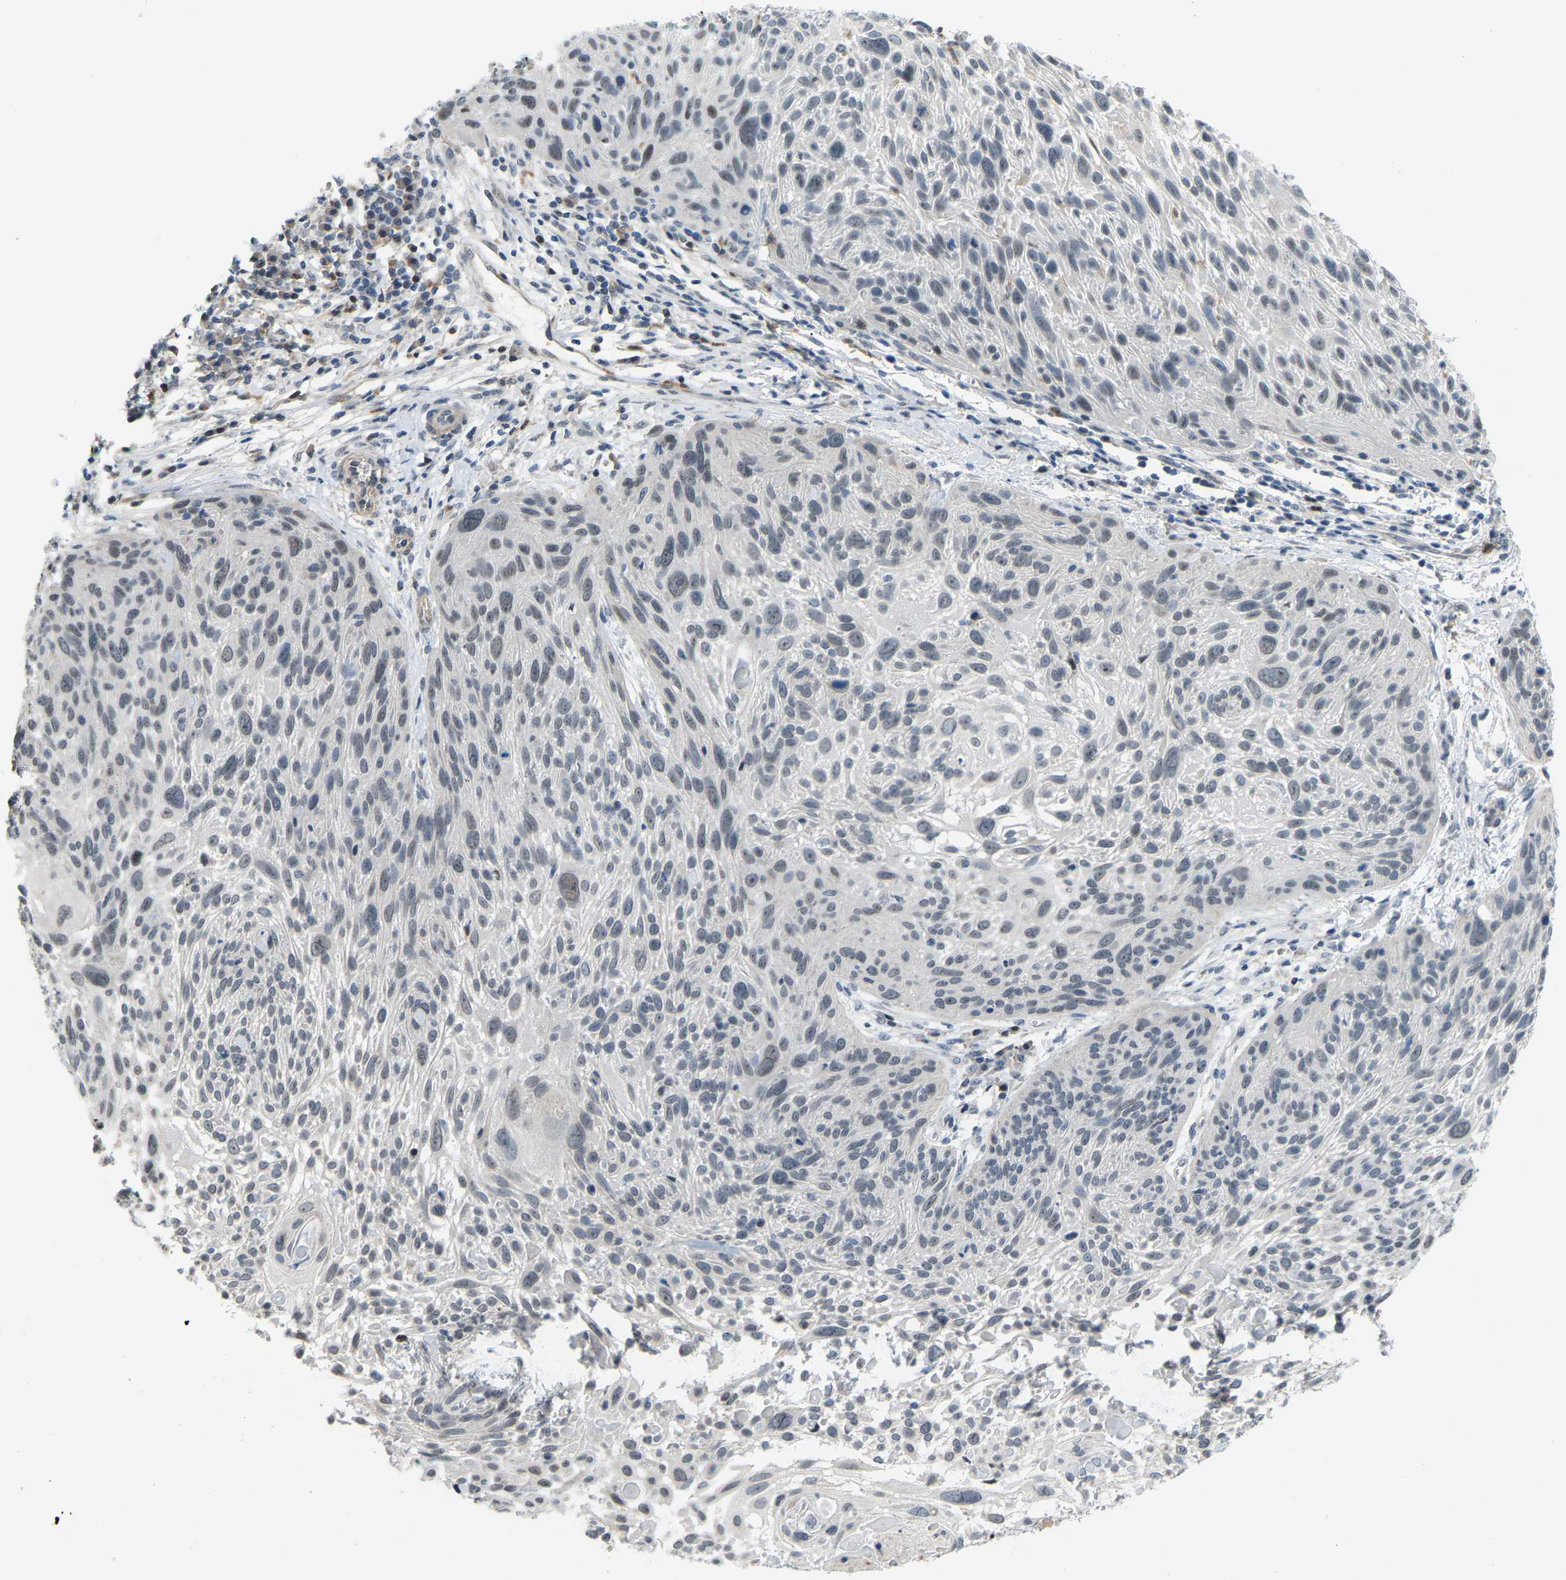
{"staining": {"intensity": "negative", "quantity": "none", "location": "none"}, "tissue": "cervical cancer", "cell_type": "Tumor cells", "image_type": "cancer", "snomed": [{"axis": "morphology", "description": "Squamous cell carcinoma, NOS"}, {"axis": "topography", "description": "Cervix"}], "caption": "An immunohistochemistry (IHC) photomicrograph of cervical squamous cell carcinoma is shown. There is no staining in tumor cells of cervical squamous cell carcinoma.", "gene": "CROT", "patient": {"sex": "female", "age": 51}}